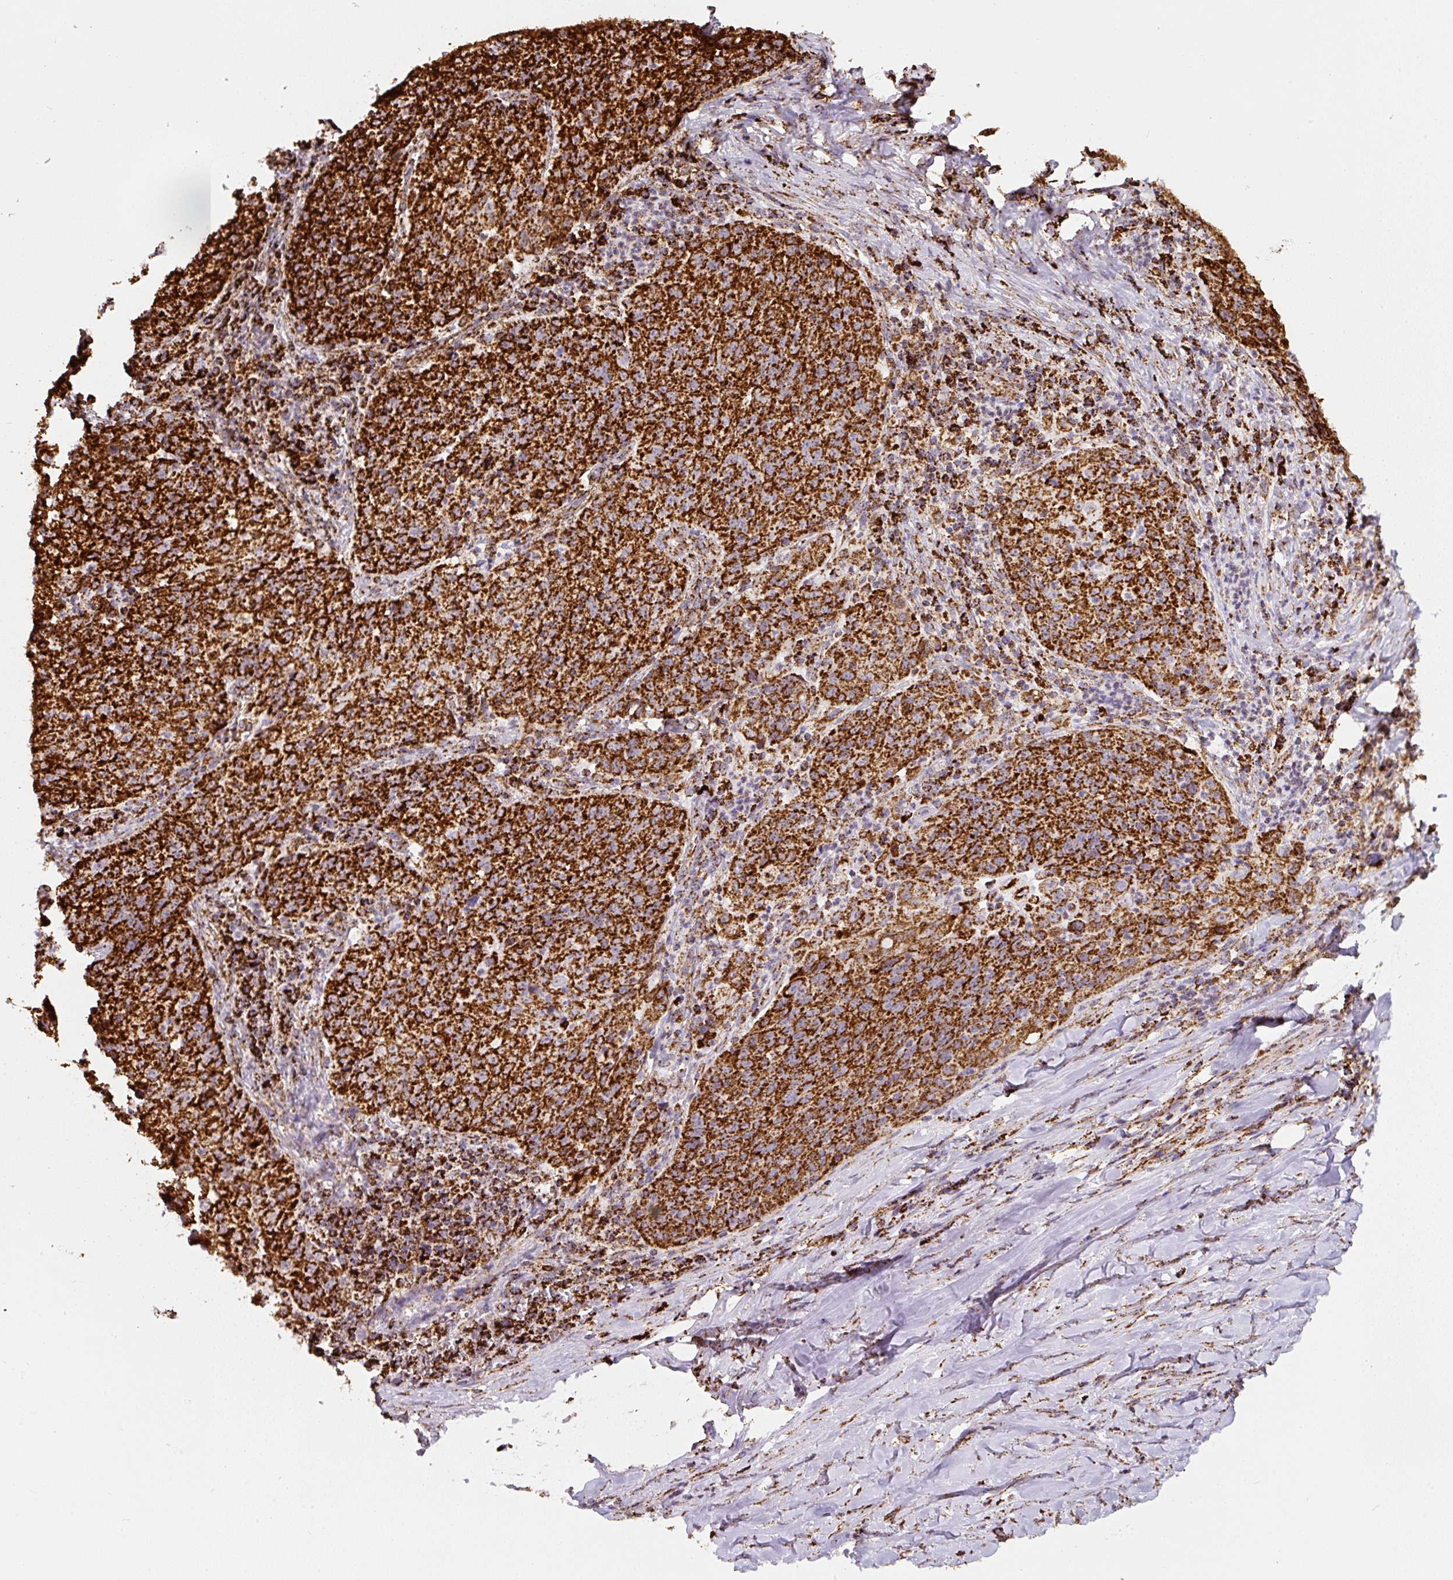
{"staining": {"intensity": "strong", "quantity": ">75%", "location": "cytoplasmic/membranous"}, "tissue": "lung cancer", "cell_type": "Tumor cells", "image_type": "cancer", "snomed": [{"axis": "morphology", "description": "Squamous cell carcinoma, NOS"}, {"axis": "morphology", "description": "Squamous cell carcinoma, metastatic, NOS"}, {"axis": "topography", "description": "Bronchus"}, {"axis": "topography", "description": "Lung"}], "caption": "Tumor cells demonstrate strong cytoplasmic/membranous staining in approximately >75% of cells in lung cancer (squamous cell carcinoma).", "gene": "ATP5F1A", "patient": {"sex": "male", "age": 62}}